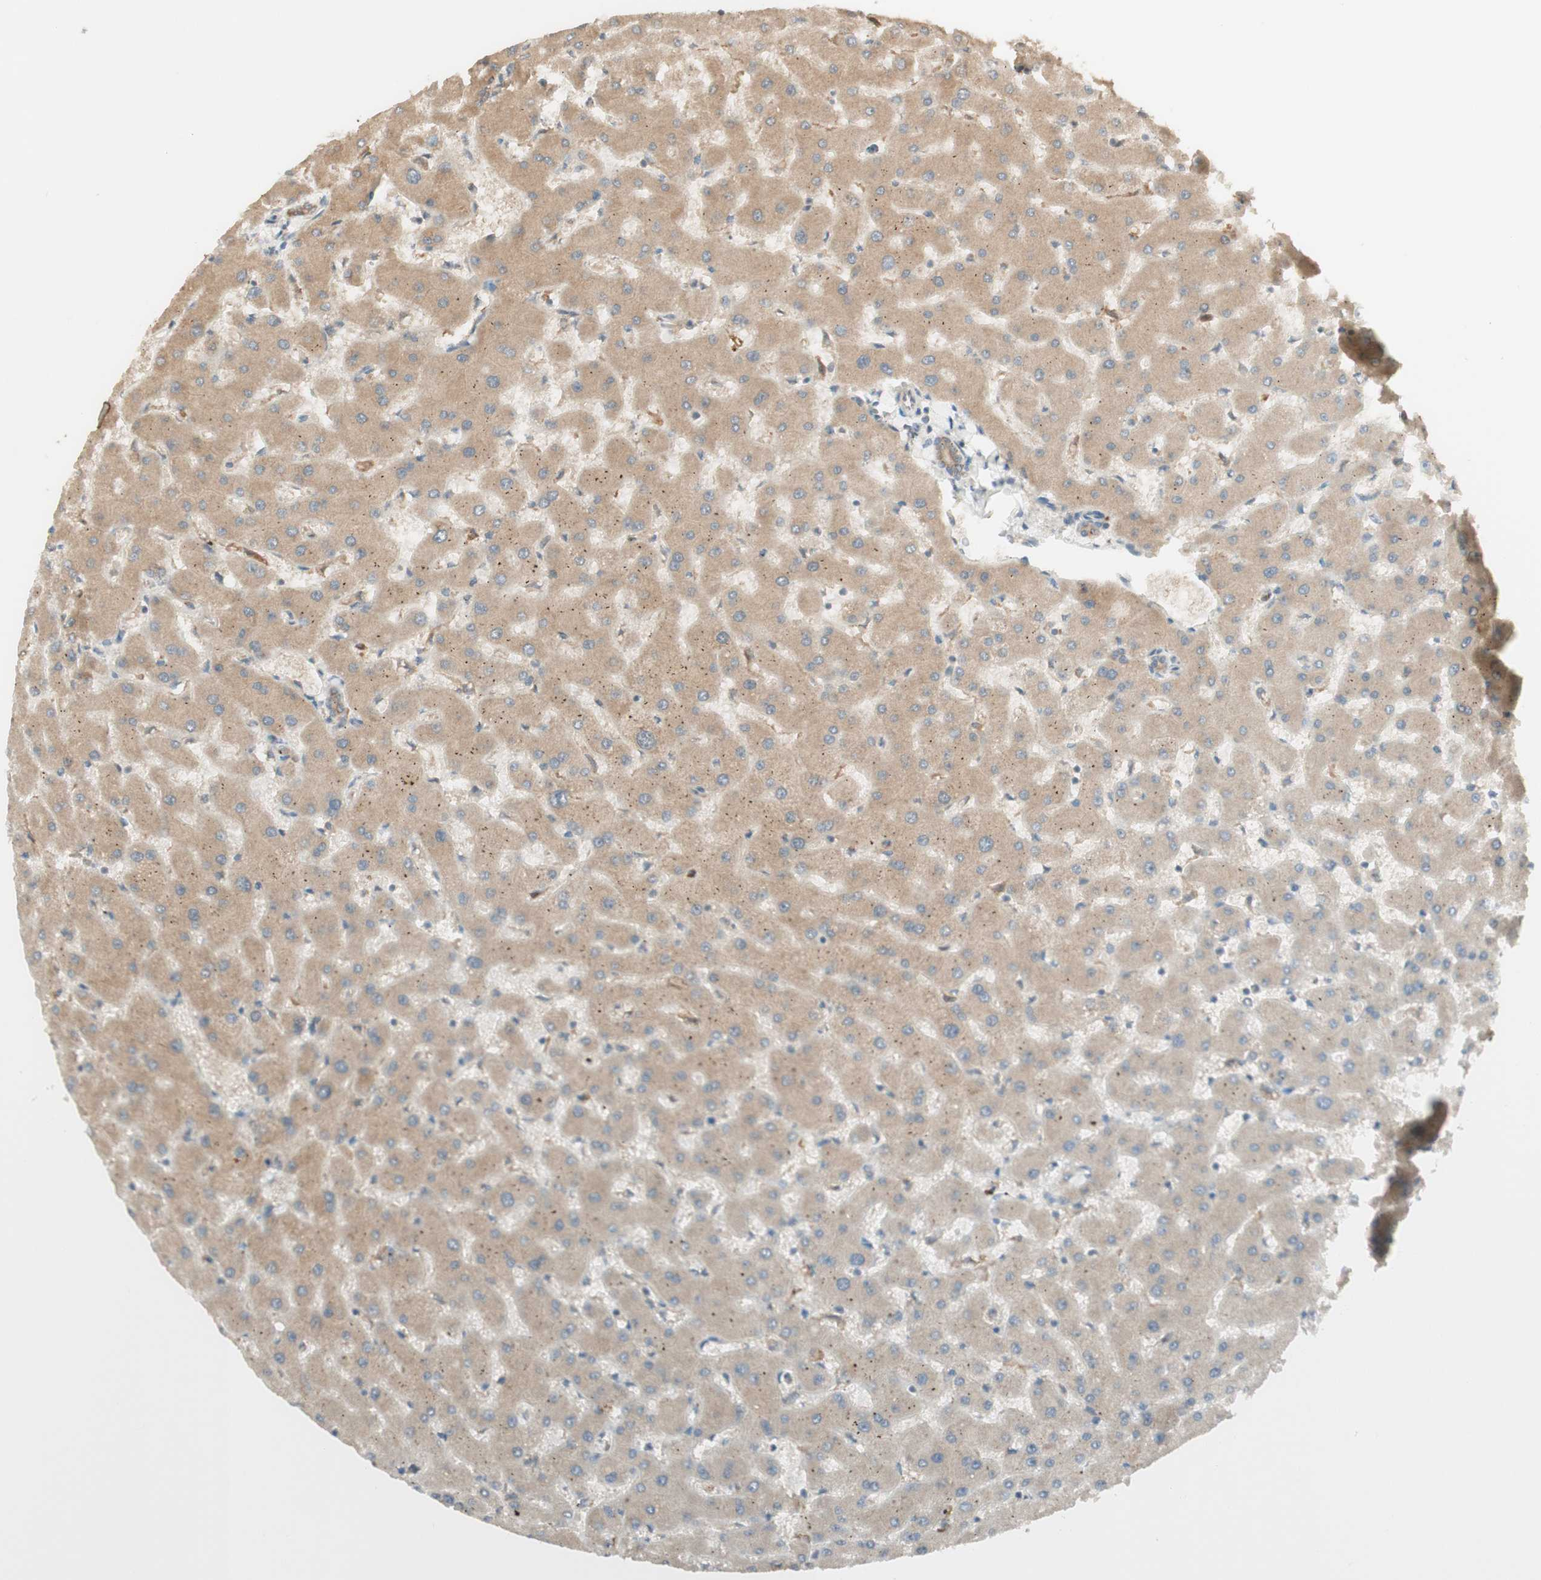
{"staining": {"intensity": "moderate", "quantity": ">75%", "location": "cytoplasmic/membranous"}, "tissue": "liver", "cell_type": "Cholangiocytes", "image_type": "normal", "snomed": [{"axis": "morphology", "description": "Normal tissue, NOS"}, {"axis": "topography", "description": "Liver"}], "caption": "The photomicrograph demonstrates staining of normal liver, revealing moderate cytoplasmic/membranous protein staining (brown color) within cholangiocytes.", "gene": "CLCN2", "patient": {"sex": "female", "age": 63}}